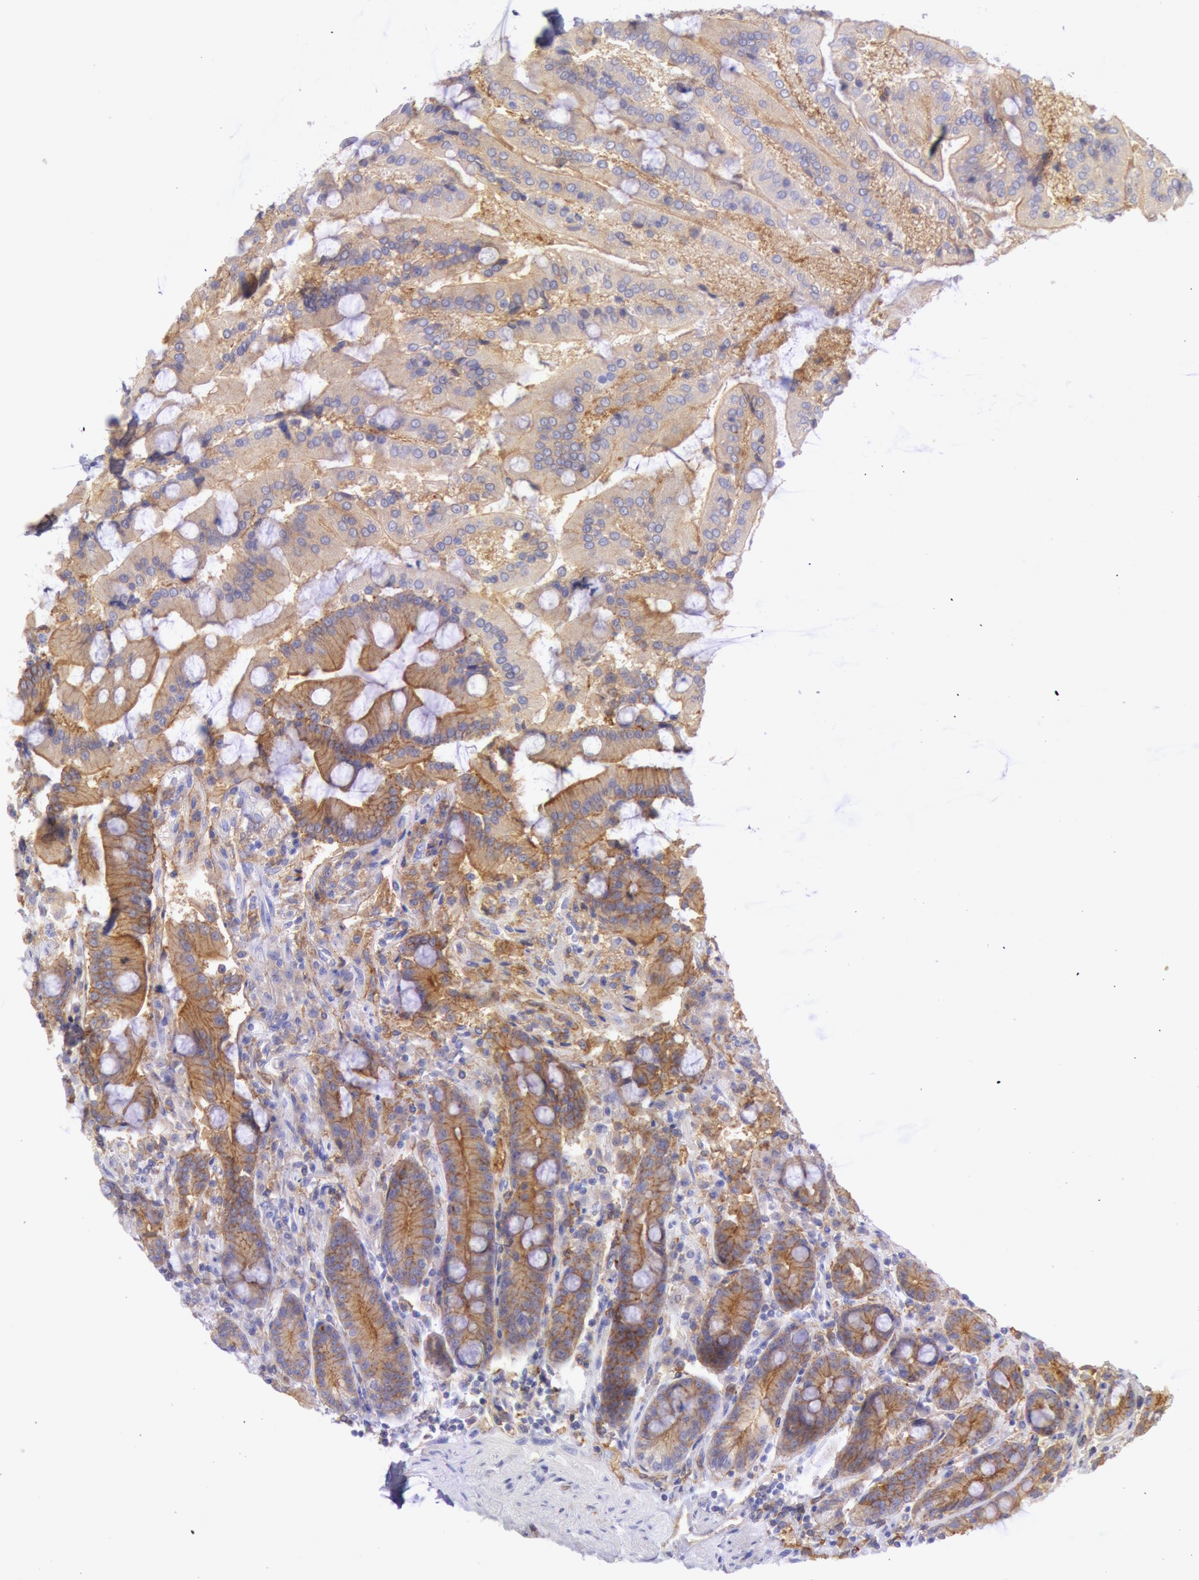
{"staining": {"intensity": "moderate", "quantity": ">75%", "location": "cytoplasmic/membranous"}, "tissue": "duodenum", "cell_type": "Glandular cells", "image_type": "normal", "snomed": [{"axis": "morphology", "description": "Normal tissue, NOS"}, {"axis": "topography", "description": "Duodenum"}], "caption": "Duodenum was stained to show a protein in brown. There is medium levels of moderate cytoplasmic/membranous positivity in approximately >75% of glandular cells. (DAB IHC with brightfield microscopy, high magnification).", "gene": "LYN", "patient": {"sex": "female", "age": 64}}